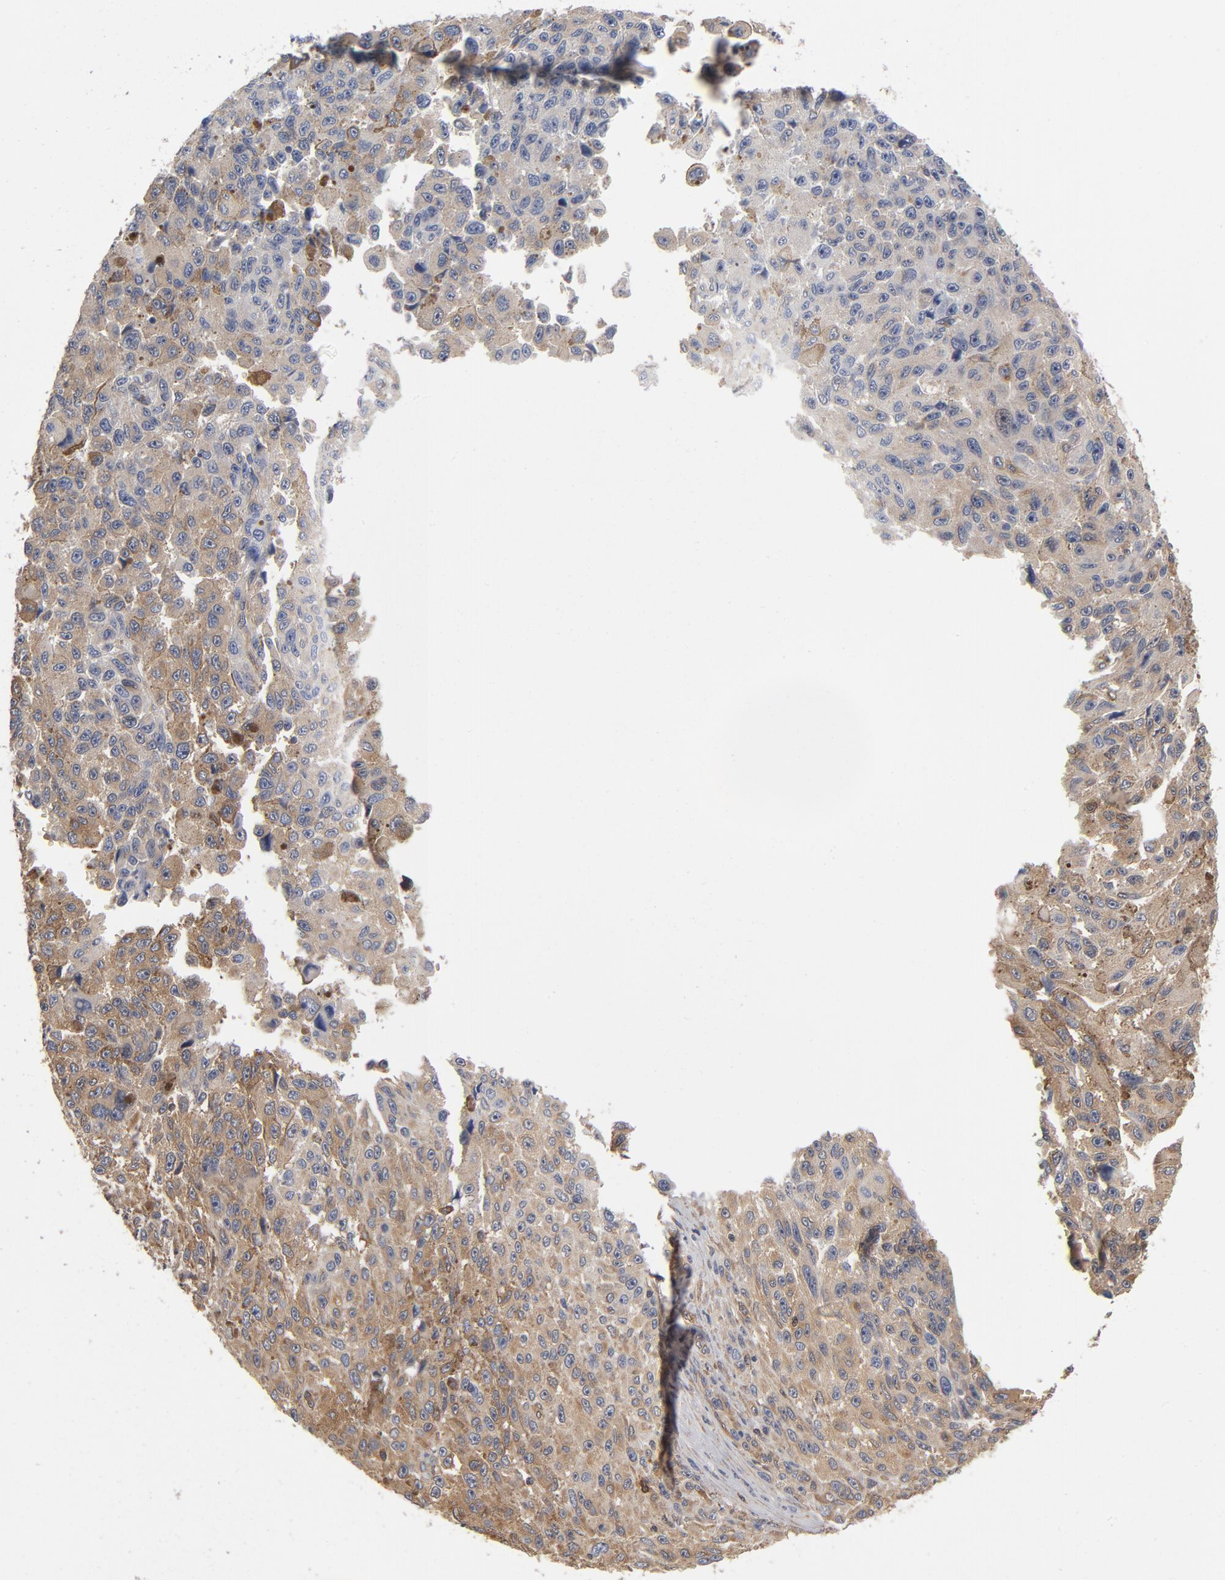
{"staining": {"intensity": "negative", "quantity": "none", "location": "none"}, "tissue": "melanoma", "cell_type": "Tumor cells", "image_type": "cancer", "snomed": [{"axis": "morphology", "description": "Malignant melanoma, NOS"}, {"axis": "topography", "description": "Skin"}], "caption": "A high-resolution image shows immunohistochemistry staining of melanoma, which displays no significant positivity in tumor cells.", "gene": "ASMTL", "patient": {"sex": "male", "age": 81}}